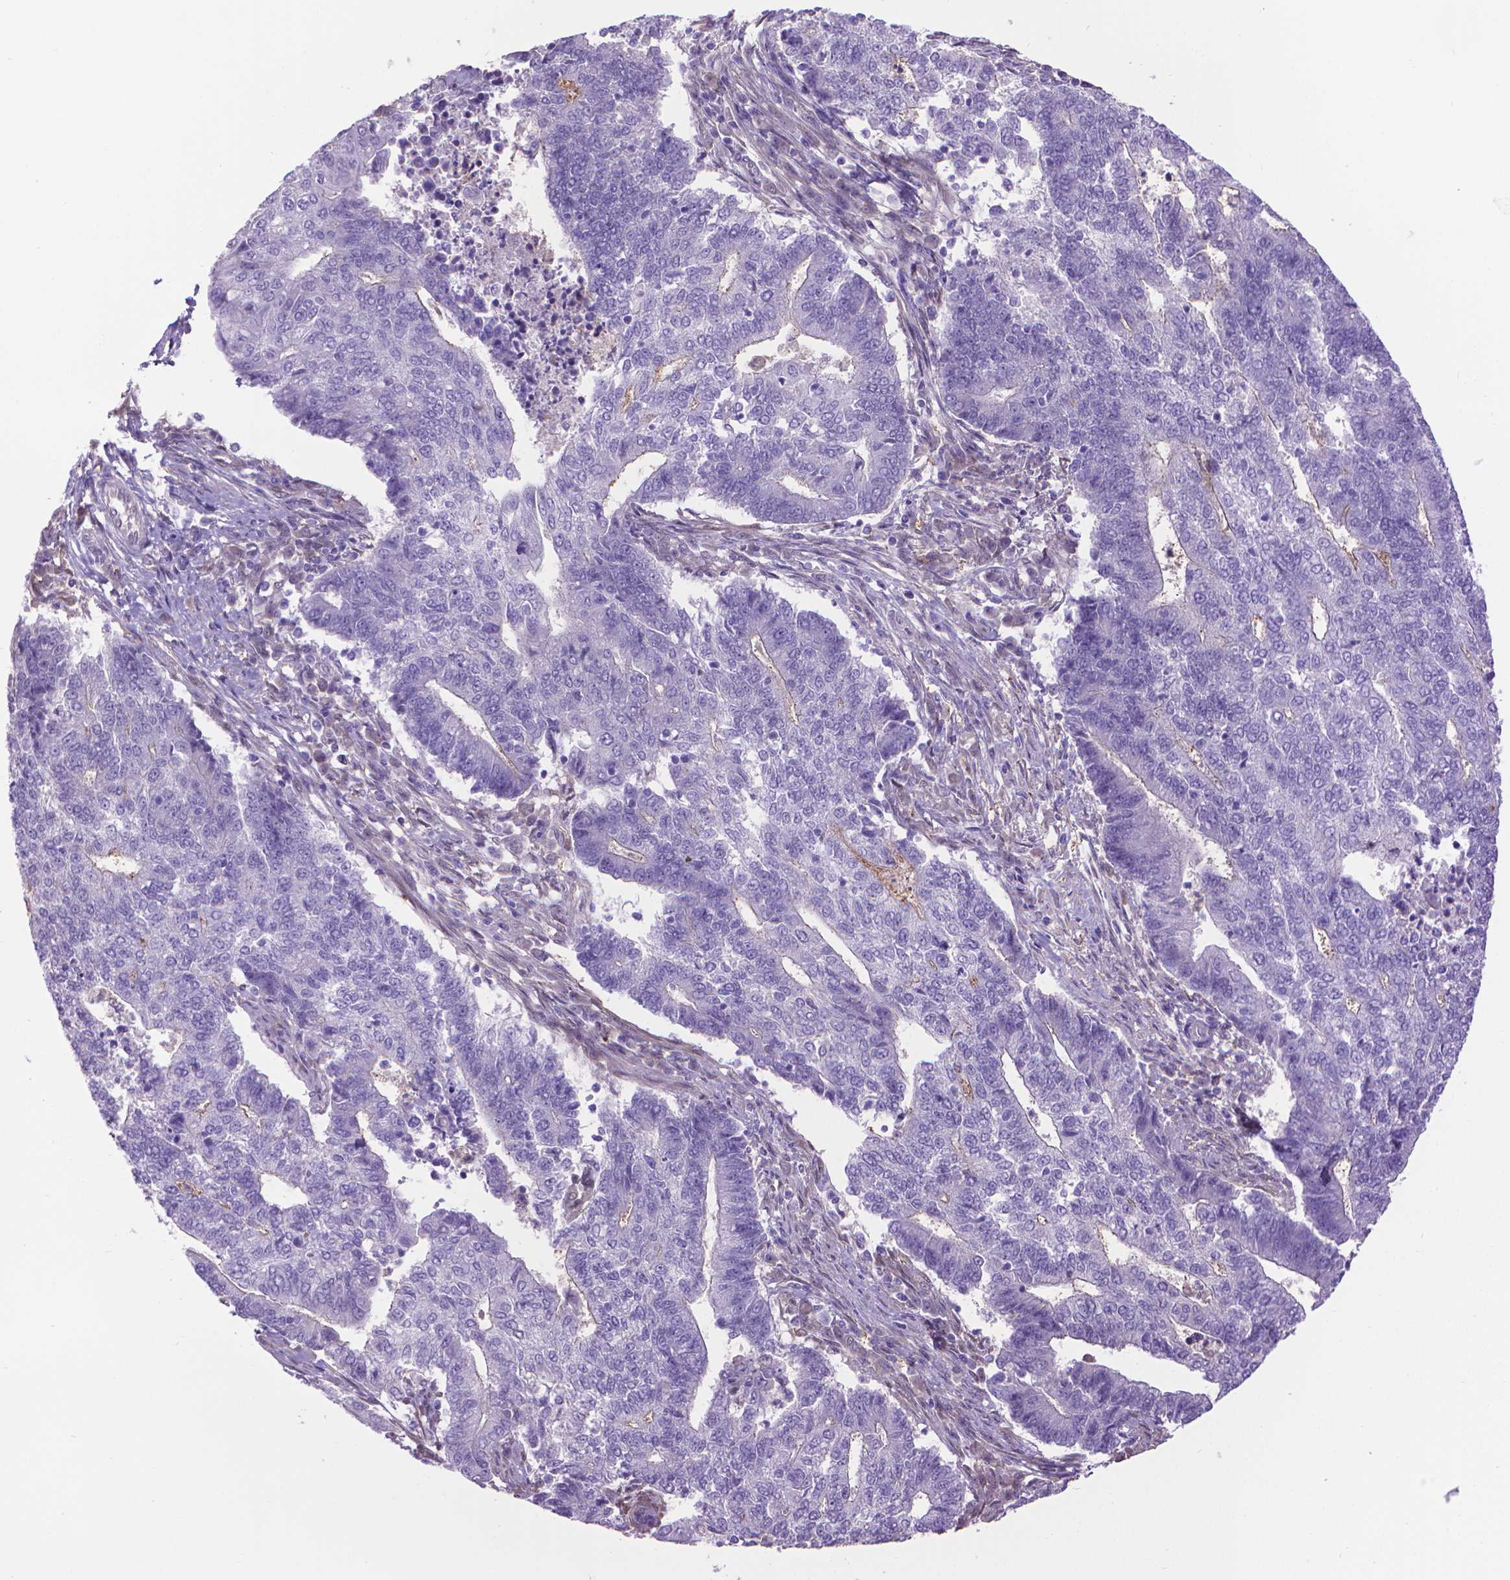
{"staining": {"intensity": "moderate", "quantity": "<25%", "location": "cytoplasmic/membranous"}, "tissue": "endometrial cancer", "cell_type": "Tumor cells", "image_type": "cancer", "snomed": [{"axis": "morphology", "description": "Adenocarcinoma, NOS"}, {"axis": "topography", "description": "Uterus"}, {"axis": "topography", "description": "Endometrium"}], "caption": "A low amount of moderate cytoplasmic/membranous positivity is seen in about <25% of tumor cells in endometrial cancer tissue.", "gene": "CLIC4", "patient": {"sex": "female", "age": 54}}